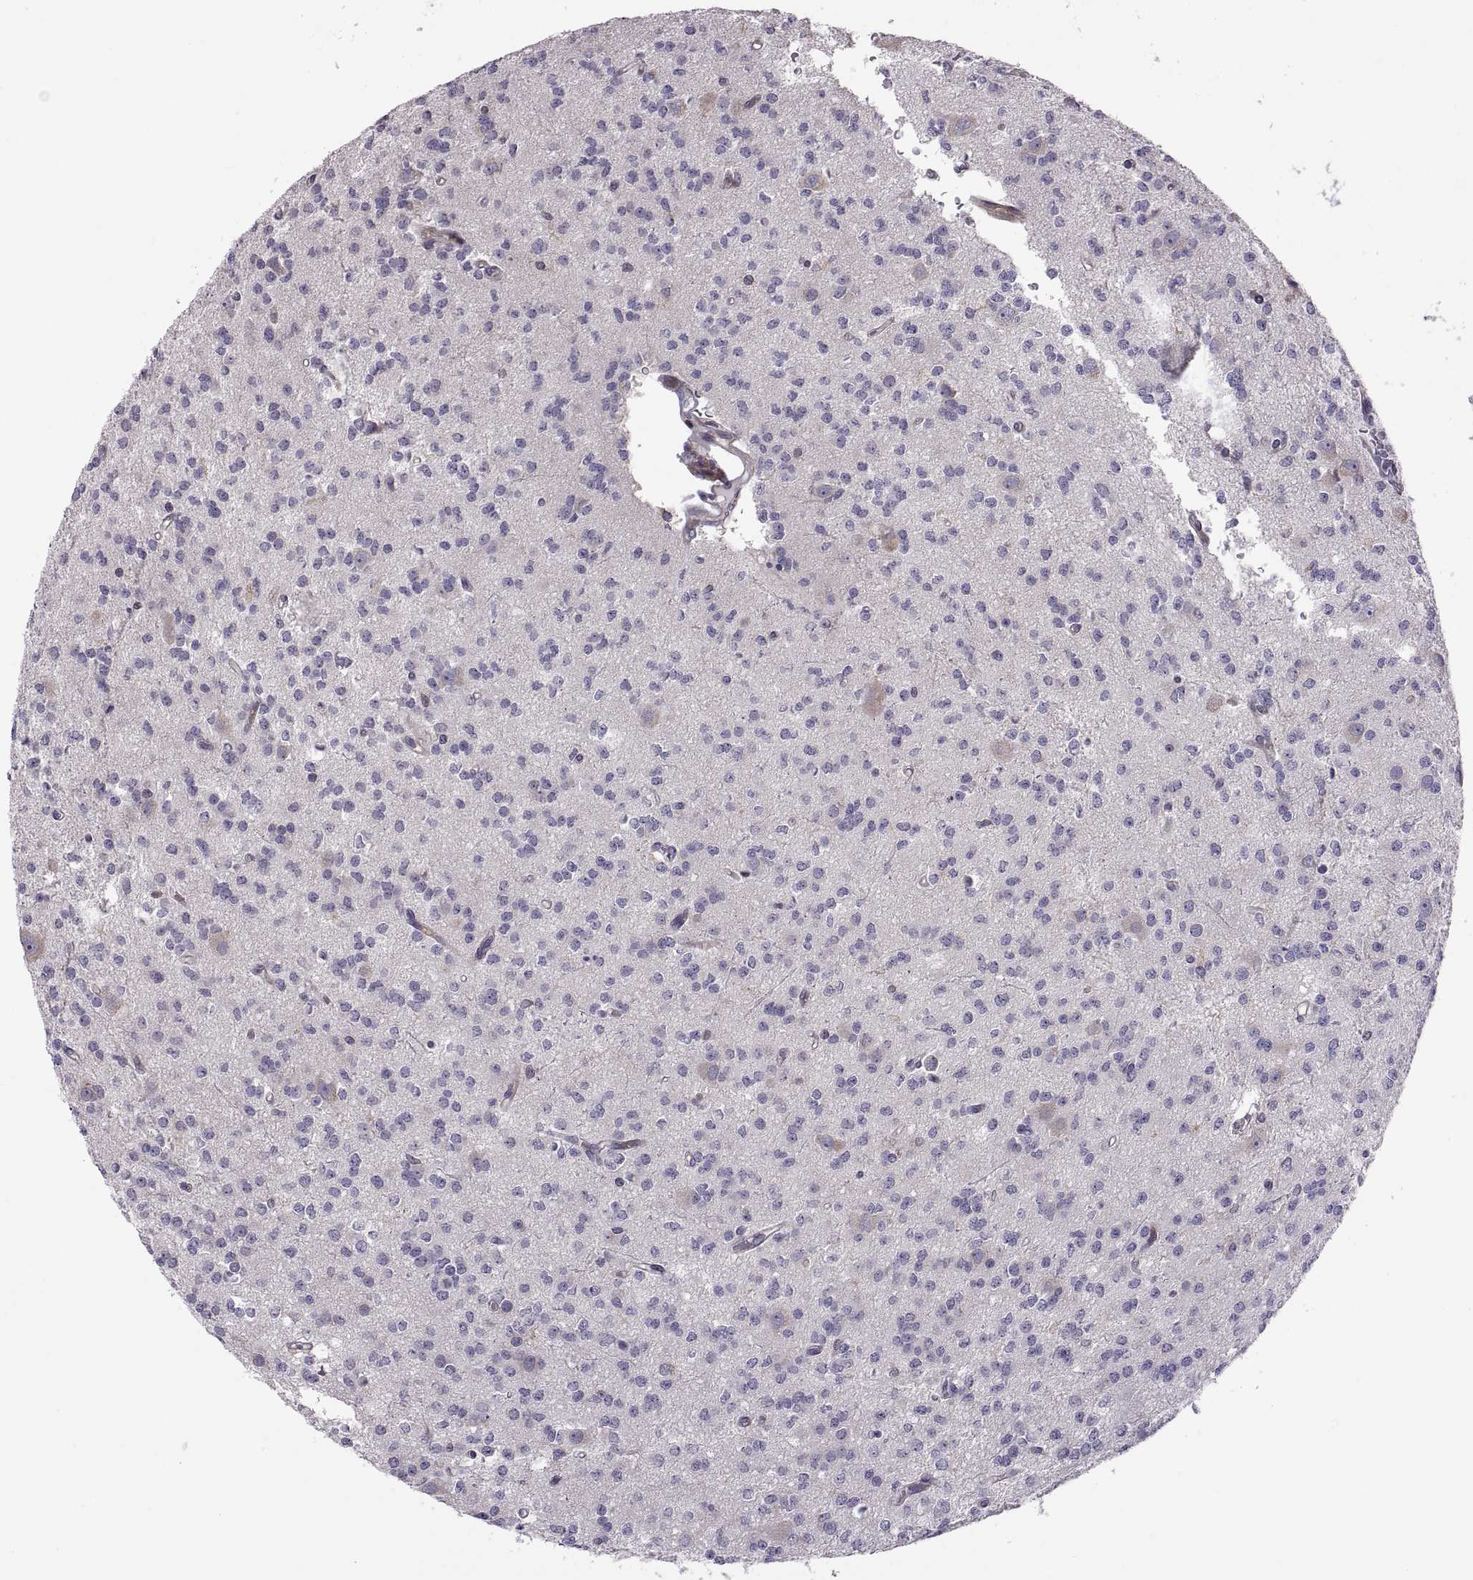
{"staining": {"intensity": "negative", "quantity": "none", "location": "none"}, "tissue": "glioma", "cell_type": "Tumor cells", "image_type": "cancer", "snomed": [{"axis": "morphology", "description": "Glioma, malignant, Low grade"}, {"axis": "topography", "description": "Brain"}], "caption": "Malignant glioma (low-grade) stained for a protein using immunohistochemistry (IHC) reveals no positivity tumor cells.", "gene": "SPATA32", "patient": {"sex": "male", "age": 27}}